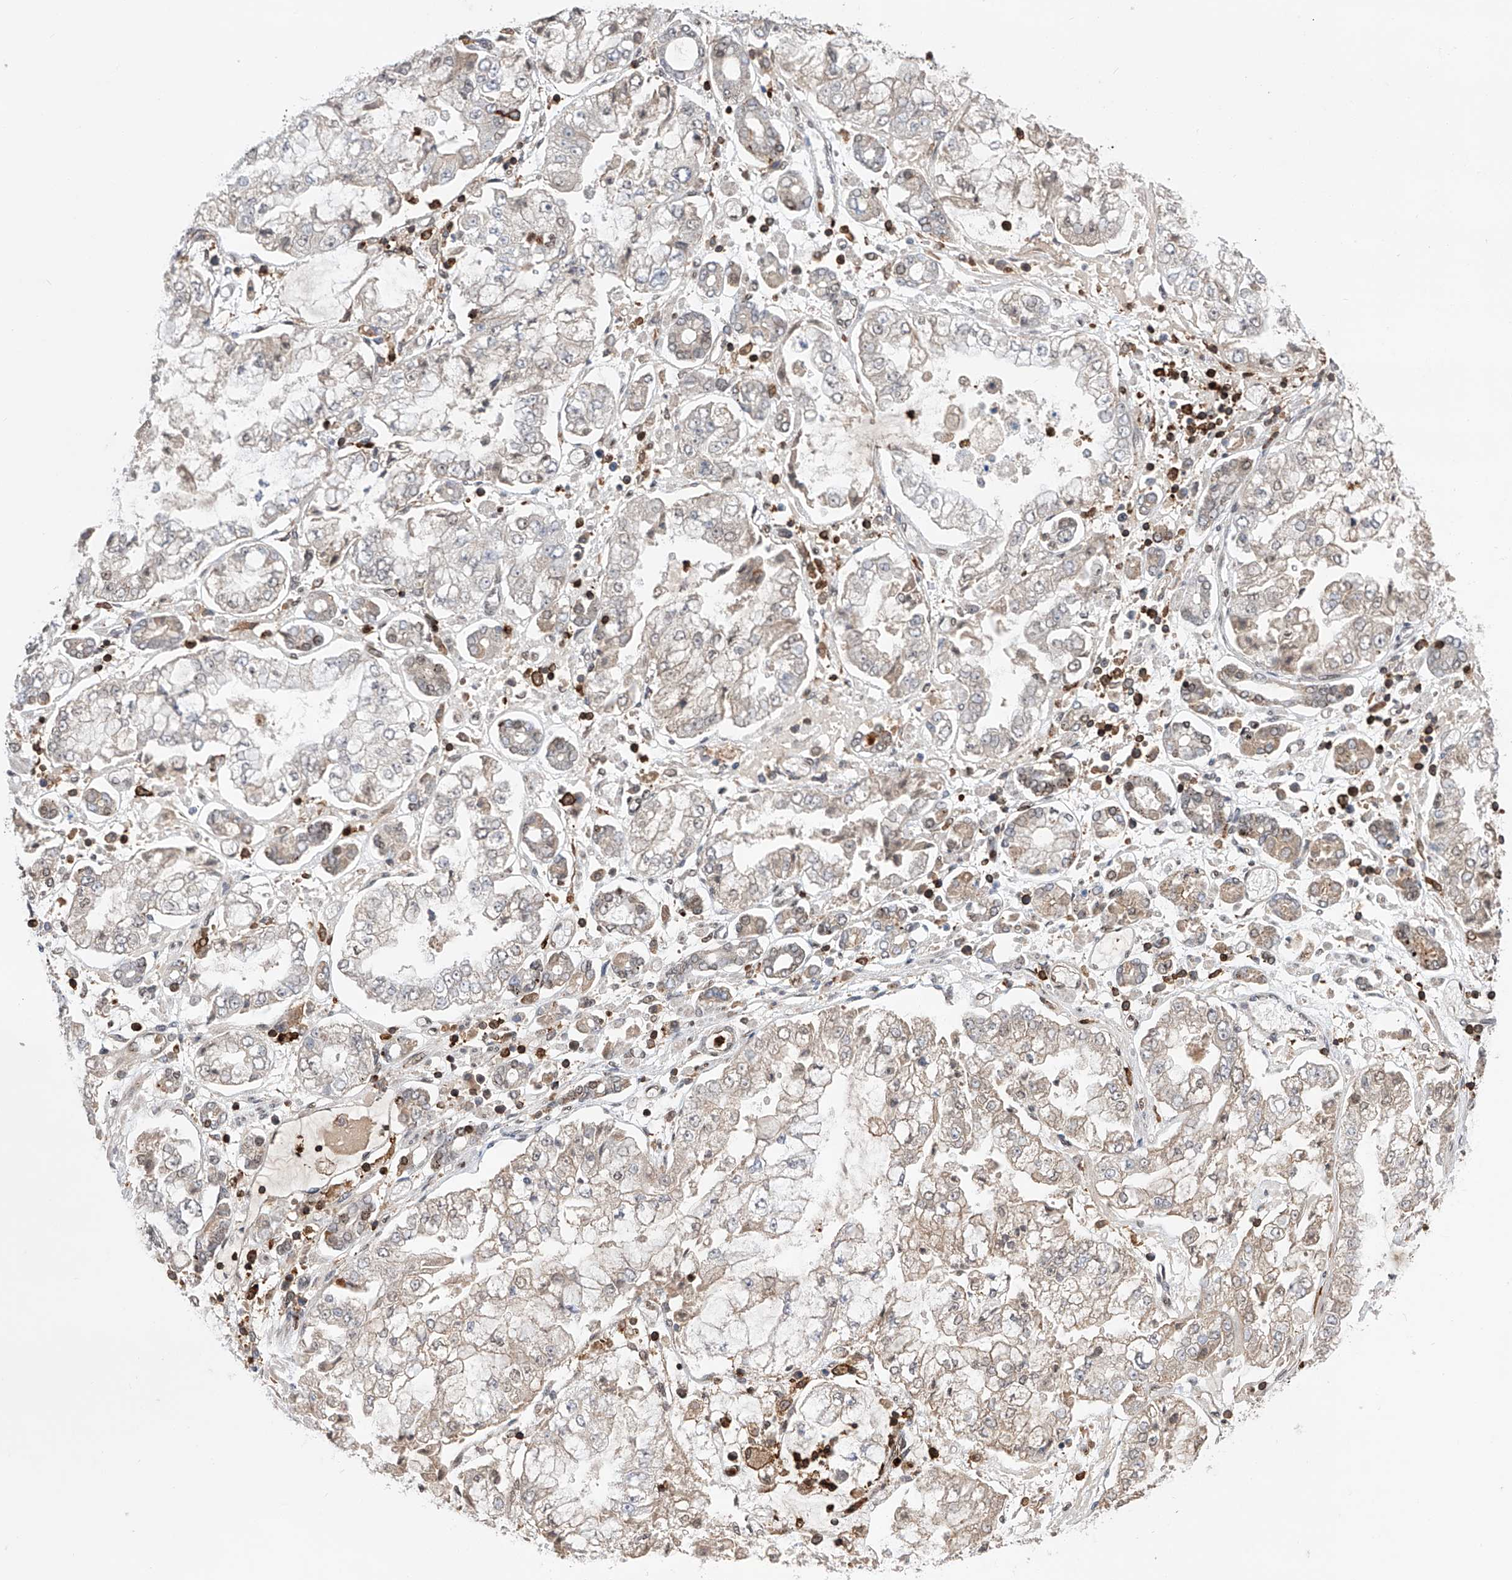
{"staining": {"intensity": "negative", "quantity": "none", "location": "none"}, "tissue": "stomach cancer", "cell_type": "Tumor cells", "image_type": "cancer", "snomed": [{"axis": "morphology", "description": "Adenocarcinoma, NOS"}, {"axis": "topography", "description": "Stomach"}], "caption": "IHC histopathology image of stomach adenocarcinoma stained for a protein (brown), which demonstrates no positivity in tumor cells.", "gene": "ZNF280D", "patient": {"sex": "male", "age": 76}}